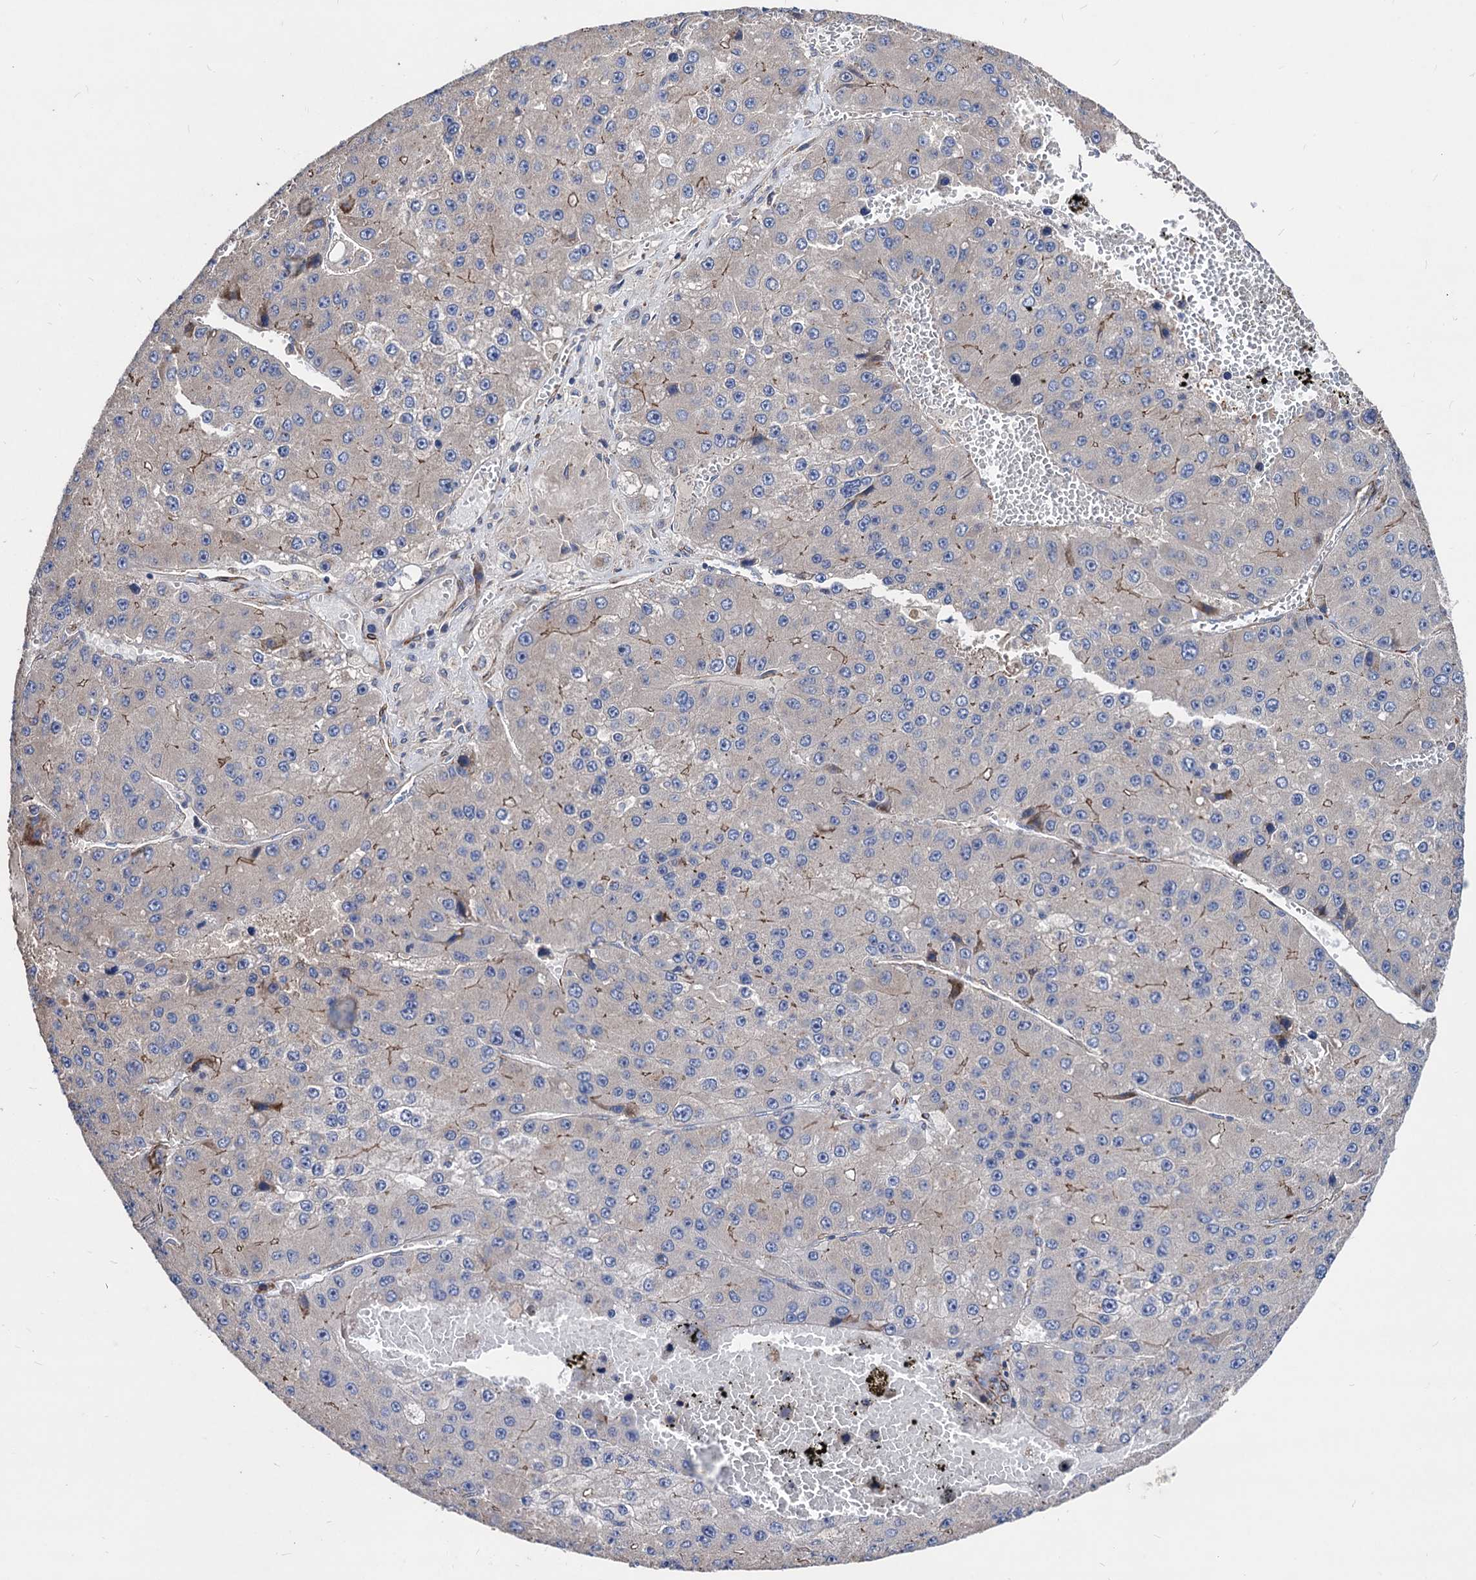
{"staining": {"intensity": "moderate", "quantity": "<25%", "location": "cytoplasmic/membranous"}, "tissue": "liver cancer", "cell_type": "Tumor cells", "image_type": "cancer", "snomed": [{"axis": "morphology", "description": "Carcinoma, Hepatocellular, NOS"}, {"axis": "topography", "description": "Liver"}], "caption": "IHC (DAB (3,3'-diaminobenzidine)) staining of human liver cancer (hepatocellular carcinoma) reveals moderate cytoplasmic/membranous protein staining in approximately <25% of tumor cells. The protein of interest is stained brown, and the nuclei are stained in blue (DAB IHC with brightfield microscopy, high magnification).", "gene": "WDR11", "patient": {"sex": "female", "age": 73}}